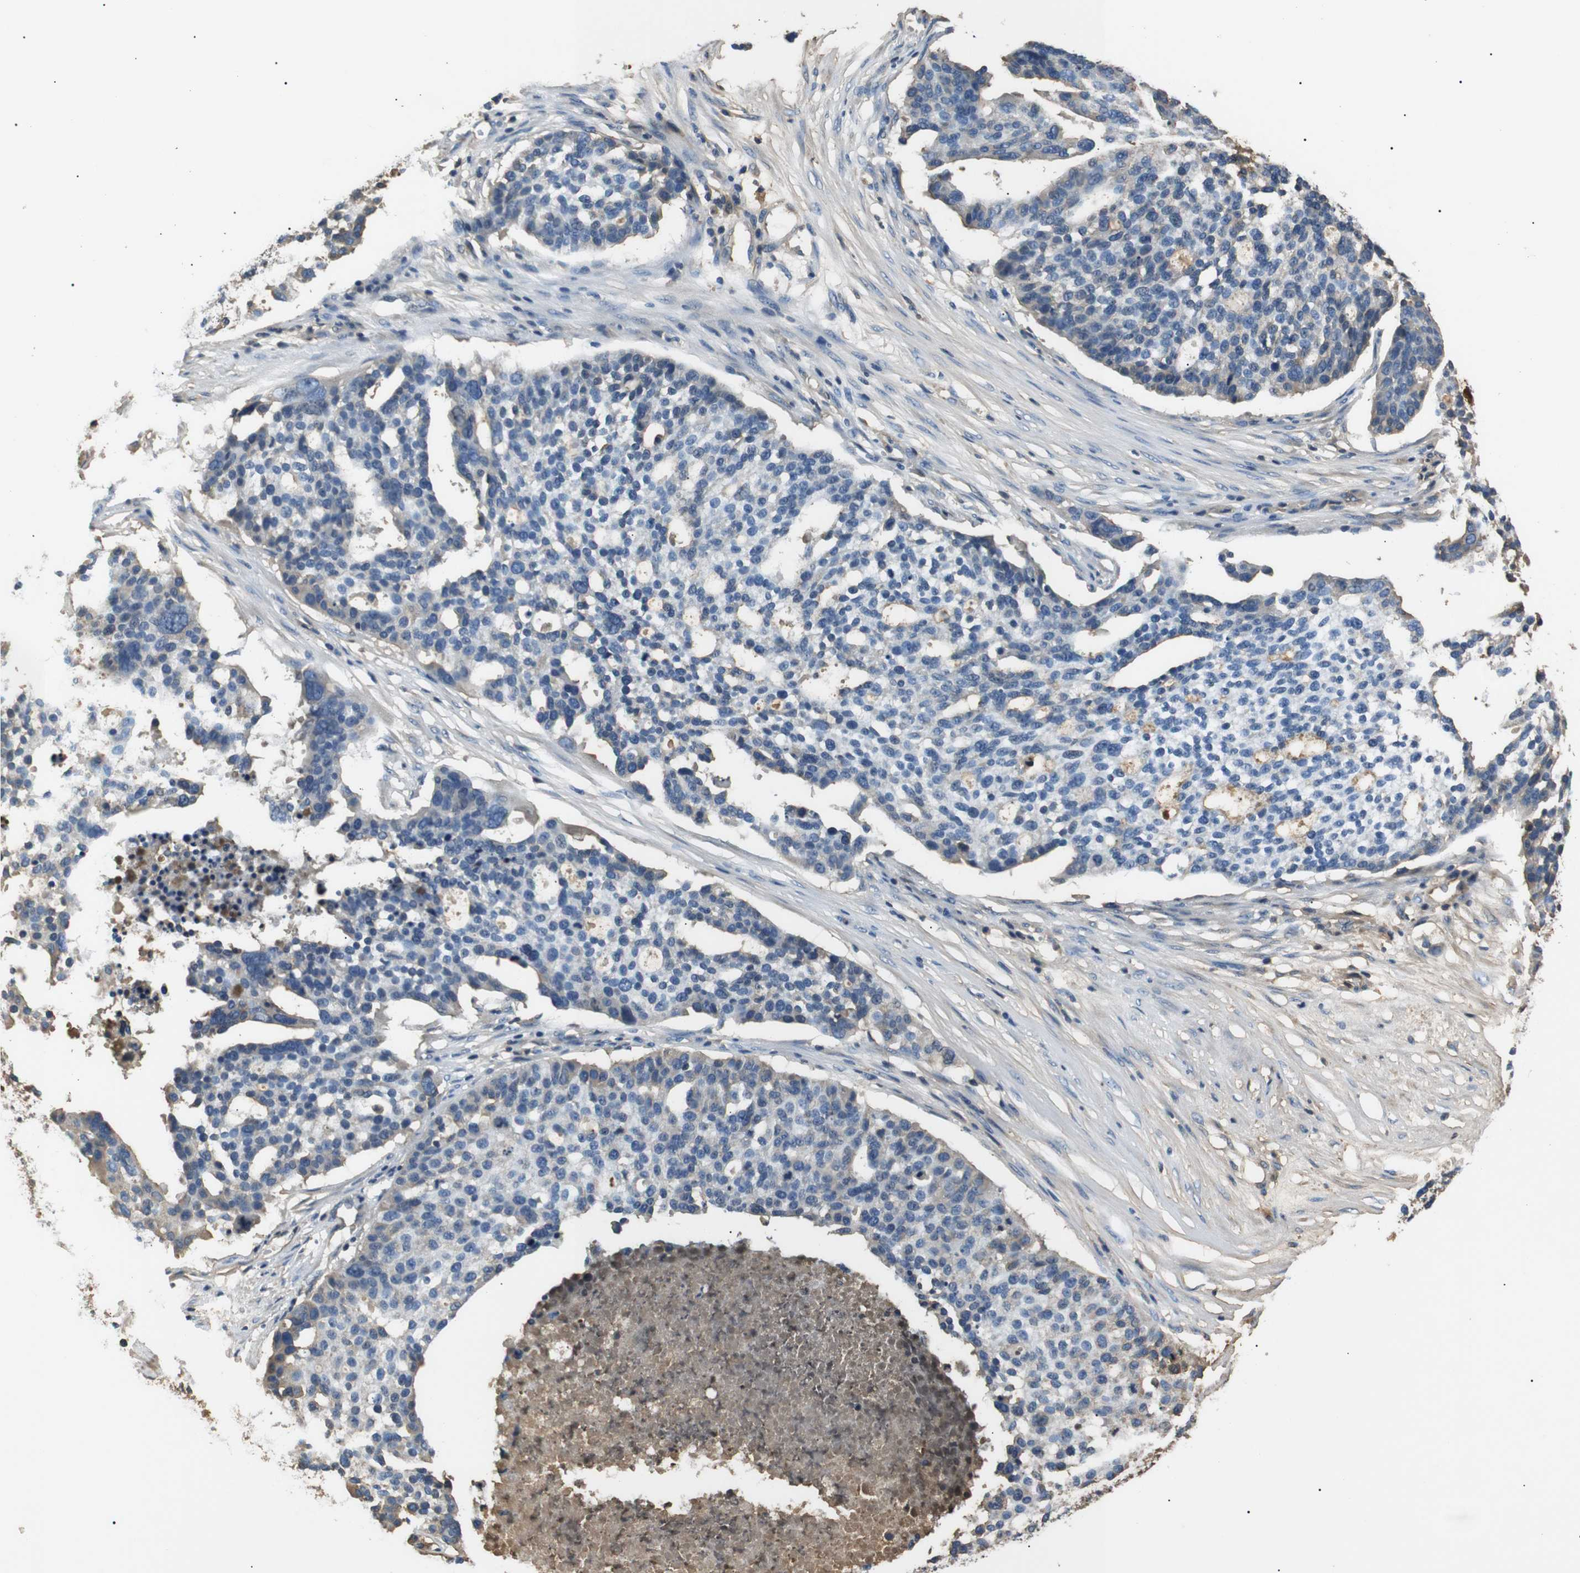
{"staining": {"intensity": "weak", "quantity": "<25%", "location": "cytoplasmic/membranous"}, "tissue": "ovarian cancer", "cell_type": "Tumor cells", "image_type": "cancer", "snomed": [{"axis": "morphology", "description": "Cystadenocarcinoma, serous, NOS"}, {"axis": "topography", "description": "Ovary"}], "caption": "Immunohistochemistry (IHC) of human ovarian cancer (serous cystadenocarcinoma) displays no expression in tumor cells. (Brightfield microscopy of DAB (3,3'-diaminobenzidine) IHC at high magnification).", "gene": "LHCGR", "patient": {"sex": "female", "age": 59}}